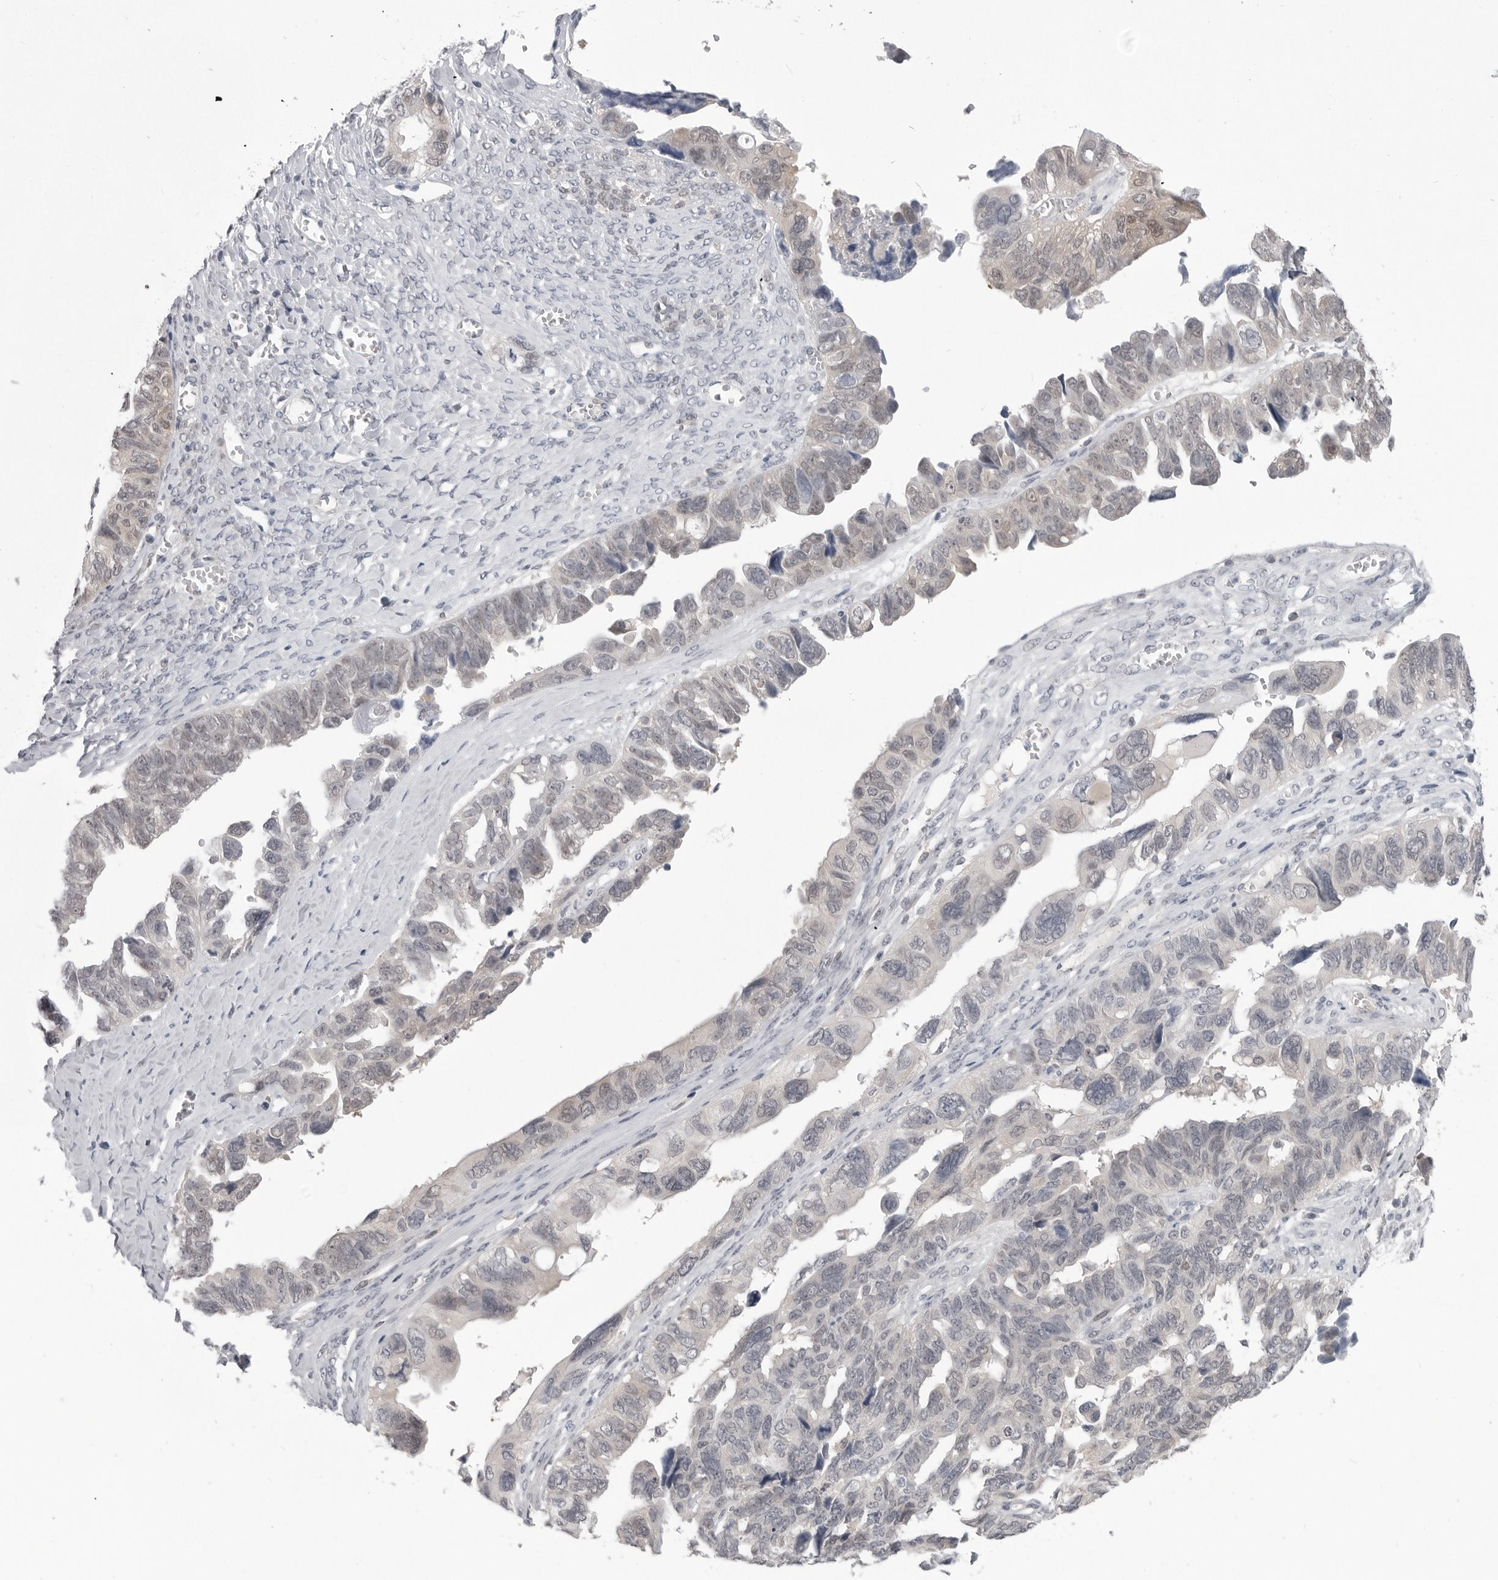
{"staining": {"intensity": "negative", "quantity": "none", "location": "none"}, "tissue": "ovarian cancer", "cell_type": "Tumor cells", "image_type": "cancer", "snomed": [{"axis": "morphology", "description": "Cystadenocarcinoma, serous, NOS"}, {"axis": "topography", "description": "Ovary"}], "caption": "A photomicrograph of human serous cystadenocarcinoma (ovarian) is negative for staining in tumor cells. (DAB immunohistochemistry (IHC) with hematoxylin counter stain).", "gene": "PNPO", "patient": {"sex": "female", "age": 79}}